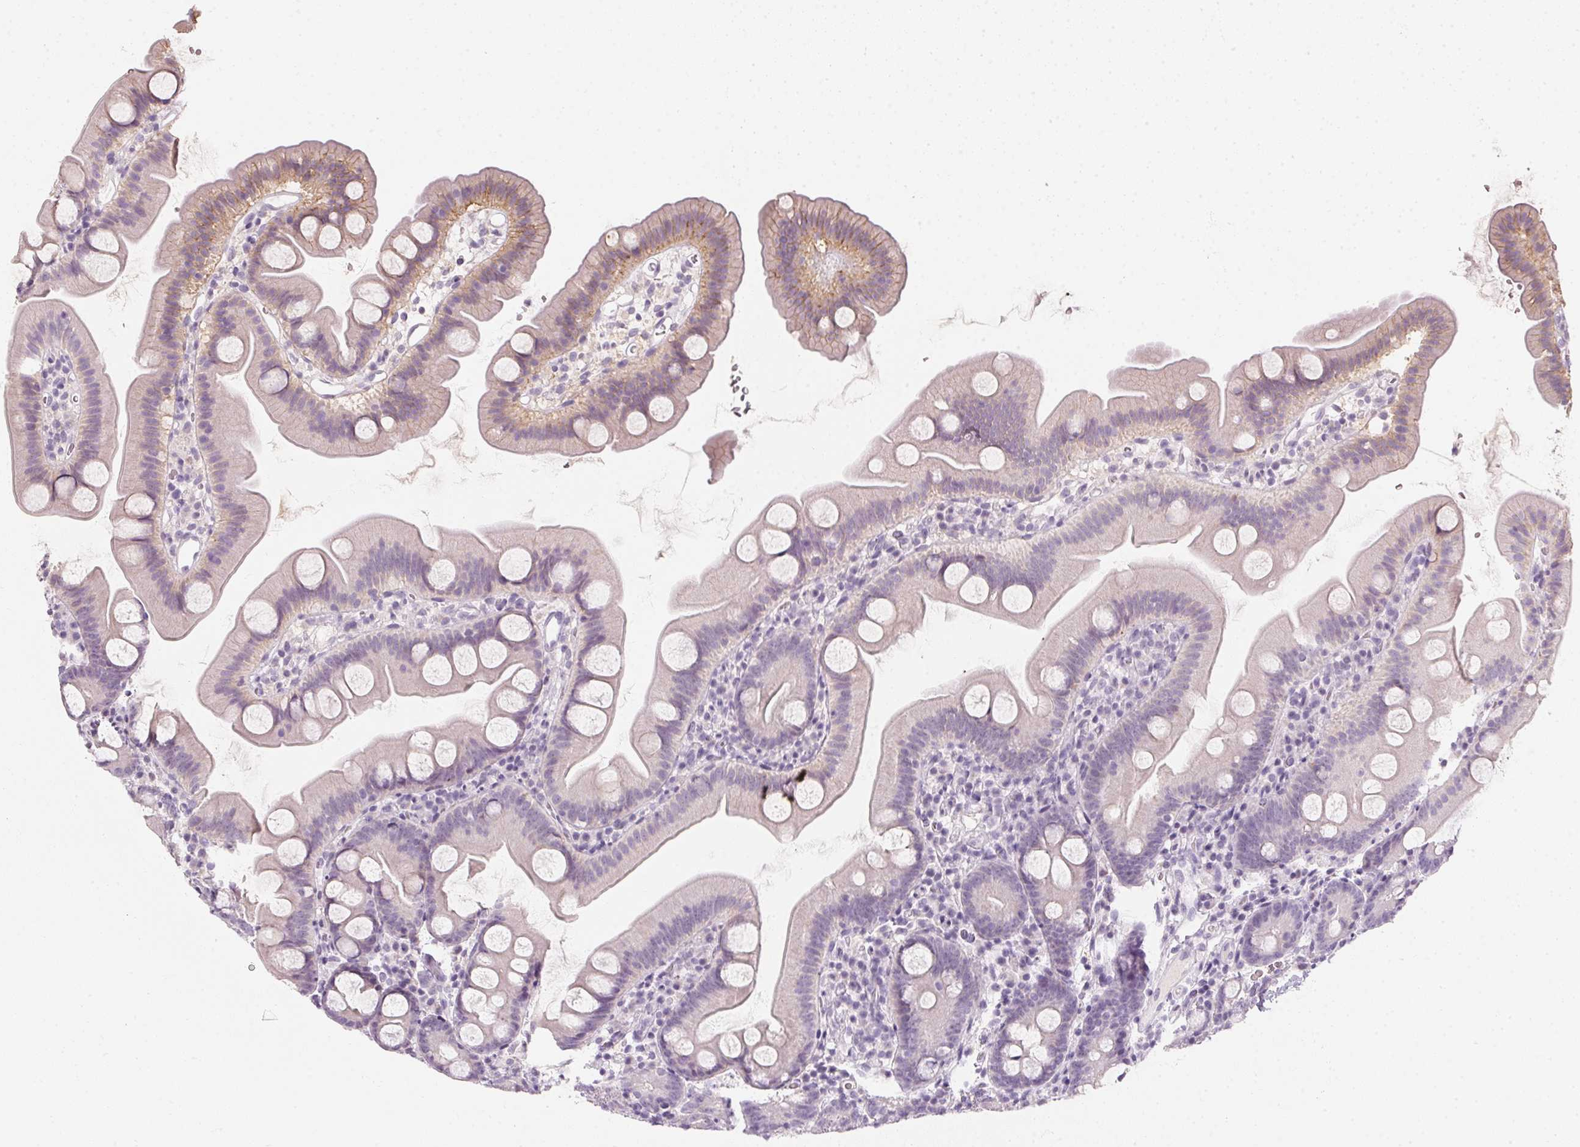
{"staining": {"intensity": "moderate", "quantity": "<25%", "location": "cytoplasmic/membranous"}, "tissue": "small intestine", "cell_type": "Glandular cells", "image_type": "normal", "snomed": [{"axis": "morphology", "description": "Normal tissue, NOS"}, {"axis": "topography", "description": "Small intestine"}], "caption": "Immunohistochemical staining of unremarkable small intestine exhibits <25% levels of moderate cytoplasmic/membranous protein positivity in approximately <25% of glandular cells. The protein is stained brown, and the nuclei are stained in blue (DAB IHC with brightfield microscopy, high magnification).", "gene": "TMEM72", "patient": {"sex": "female", "age": 68}}